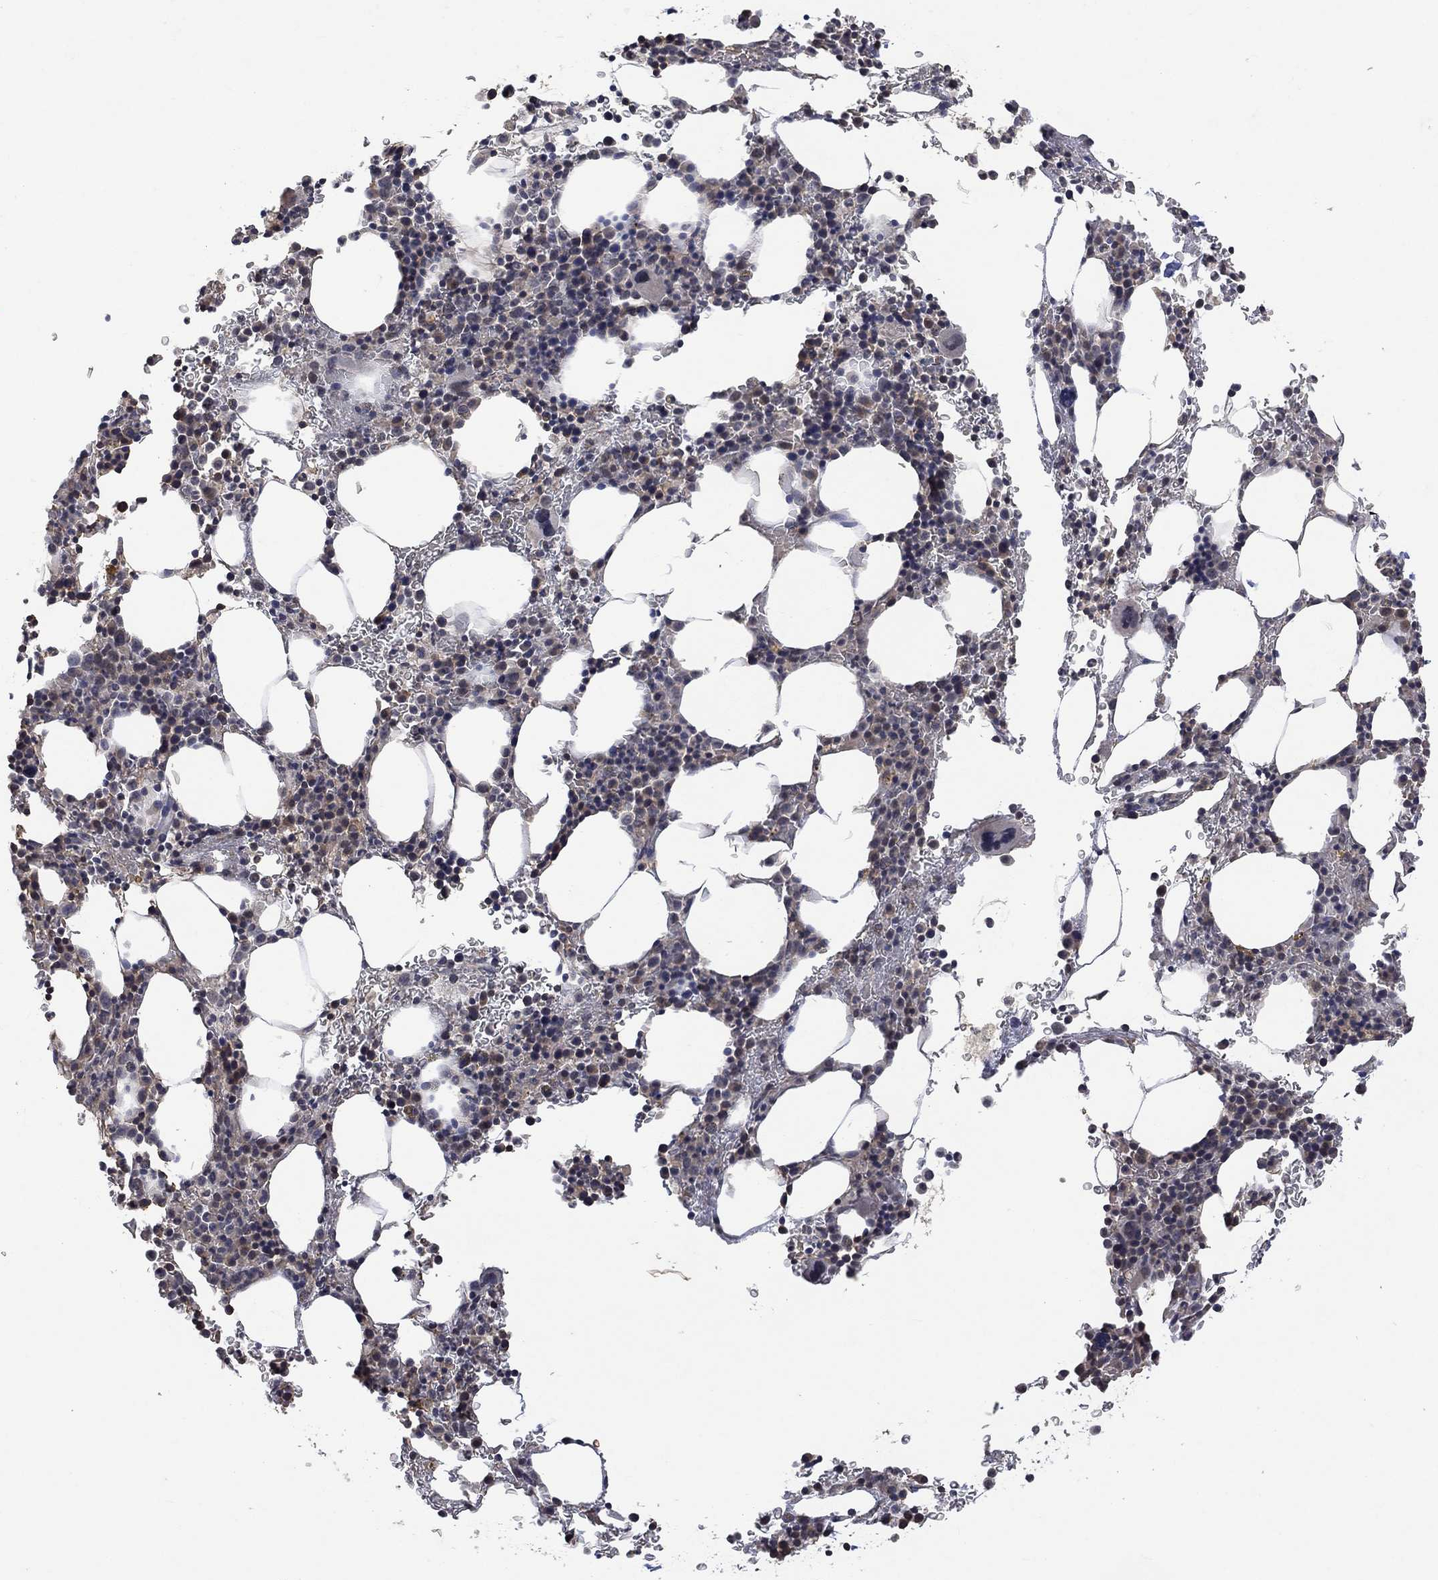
{"staining": {"intensity": "weak", "quantity": "<25%", "location": "cytoplasmic/membranous"}, "tissue": "bone marrow", "cell_type": "Hematopoietic cells", "image_type": "normal", "snomed": [{"axis": "morphology", "description": "Normal tissue, NOS"}, {"axis": "topography", "description": "Bone marrow"}], "caption": "Immunohistochemical staining of unremarkable human bone marrow displays no significant staining in hematopoietic cells. (DAB (3,3'-diaminobenzidine) immunohistochemistry (IHC) visualized using brightfield microscopy, high magnification).", "gene": "GRIN2D", "patient": {"sex": "male", "age": 77}}